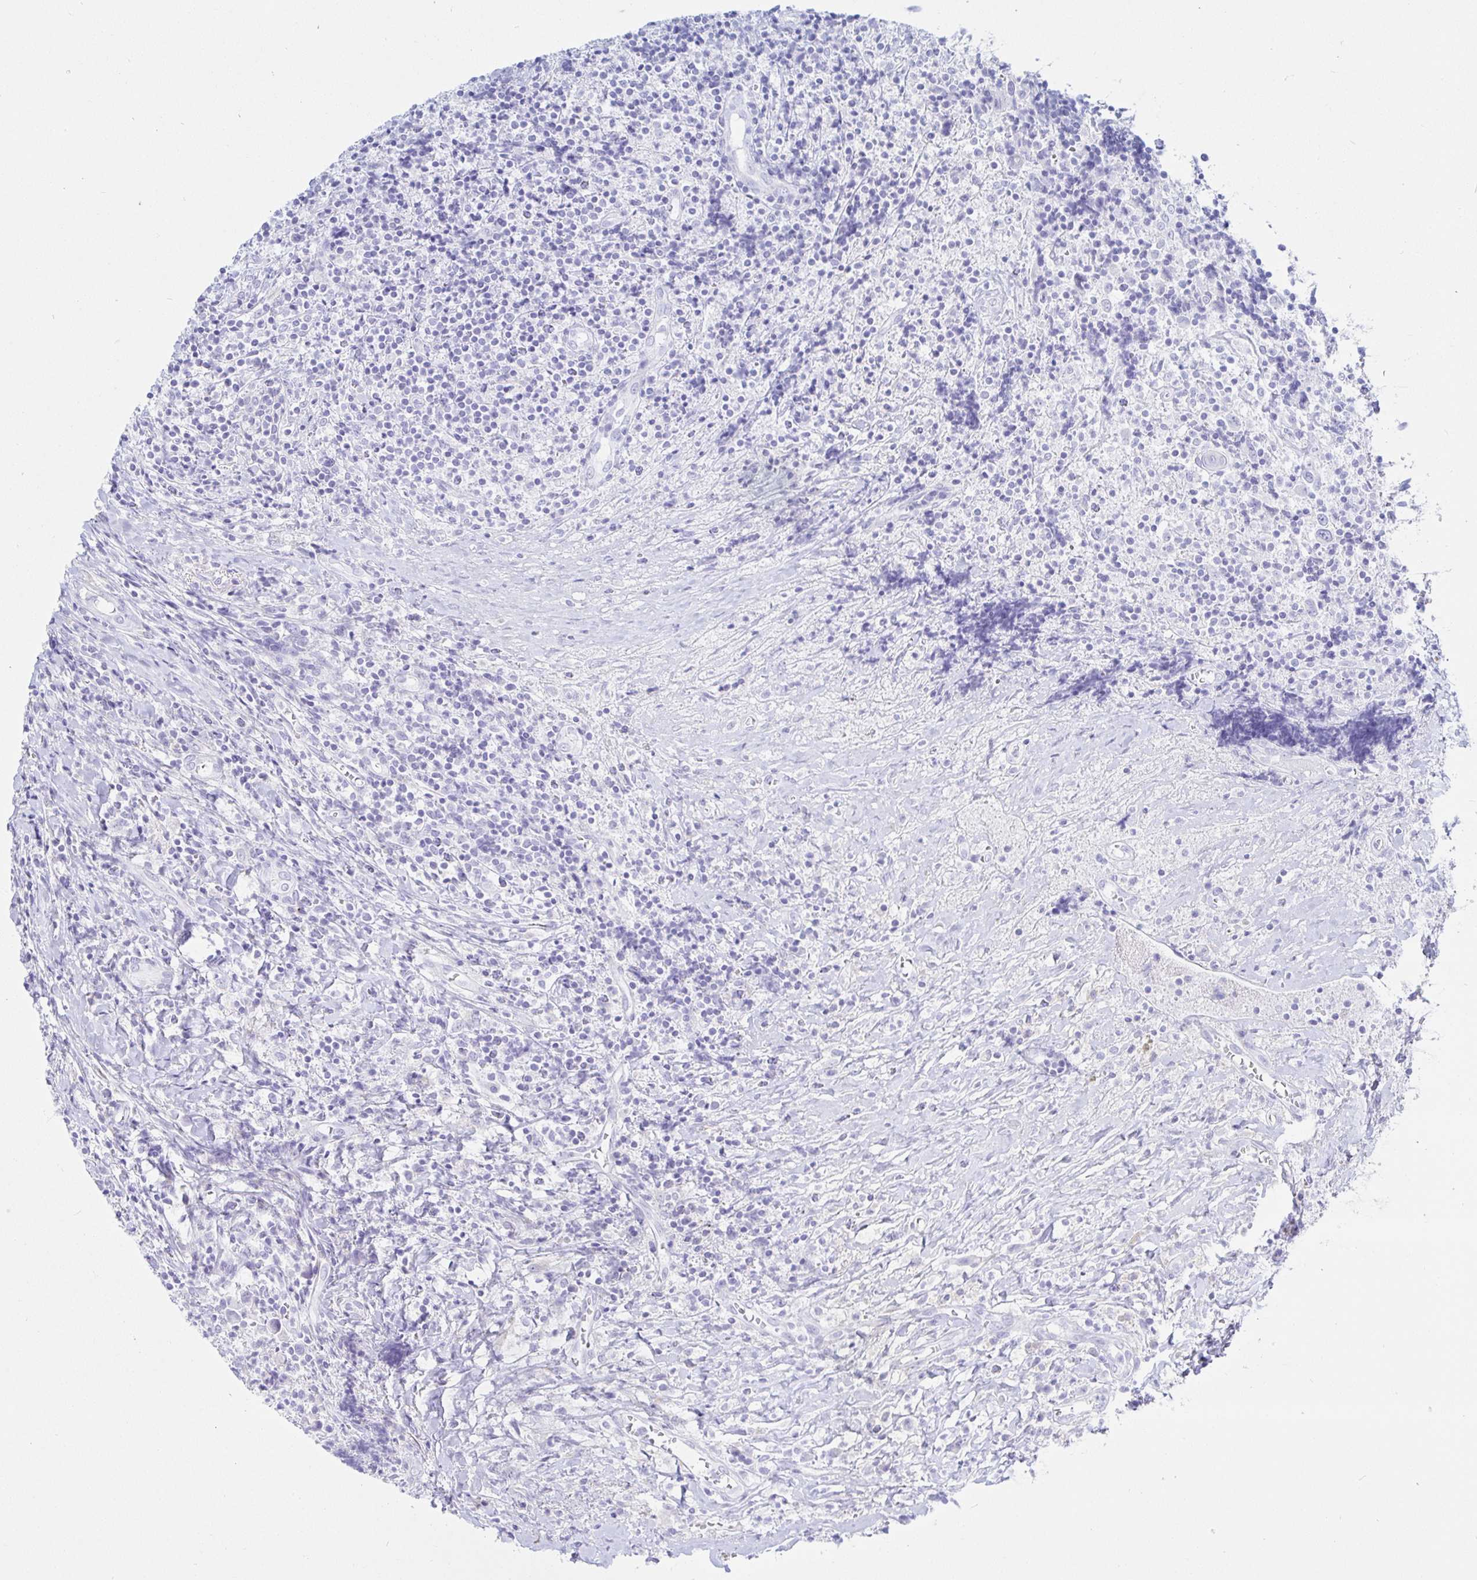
{"staining": {"intensity": "negative", "quantity": "none", "location": "none"}, "tissue": "lymphoma", "cell_type": "Tumor cells", "image_type": "cancer", "snomed": [{"axis": "morphology", "description": "Hodgkin's disease, NOS"}, {"axis": "topography", "description": "Thymus, NOS"}], "caption": "Protein analysis of Hodgkin's disease exhibits no significant positivity in tumor cells.", "gene": "KCNH6", "patient": {"sex": "female", "age": 17}}